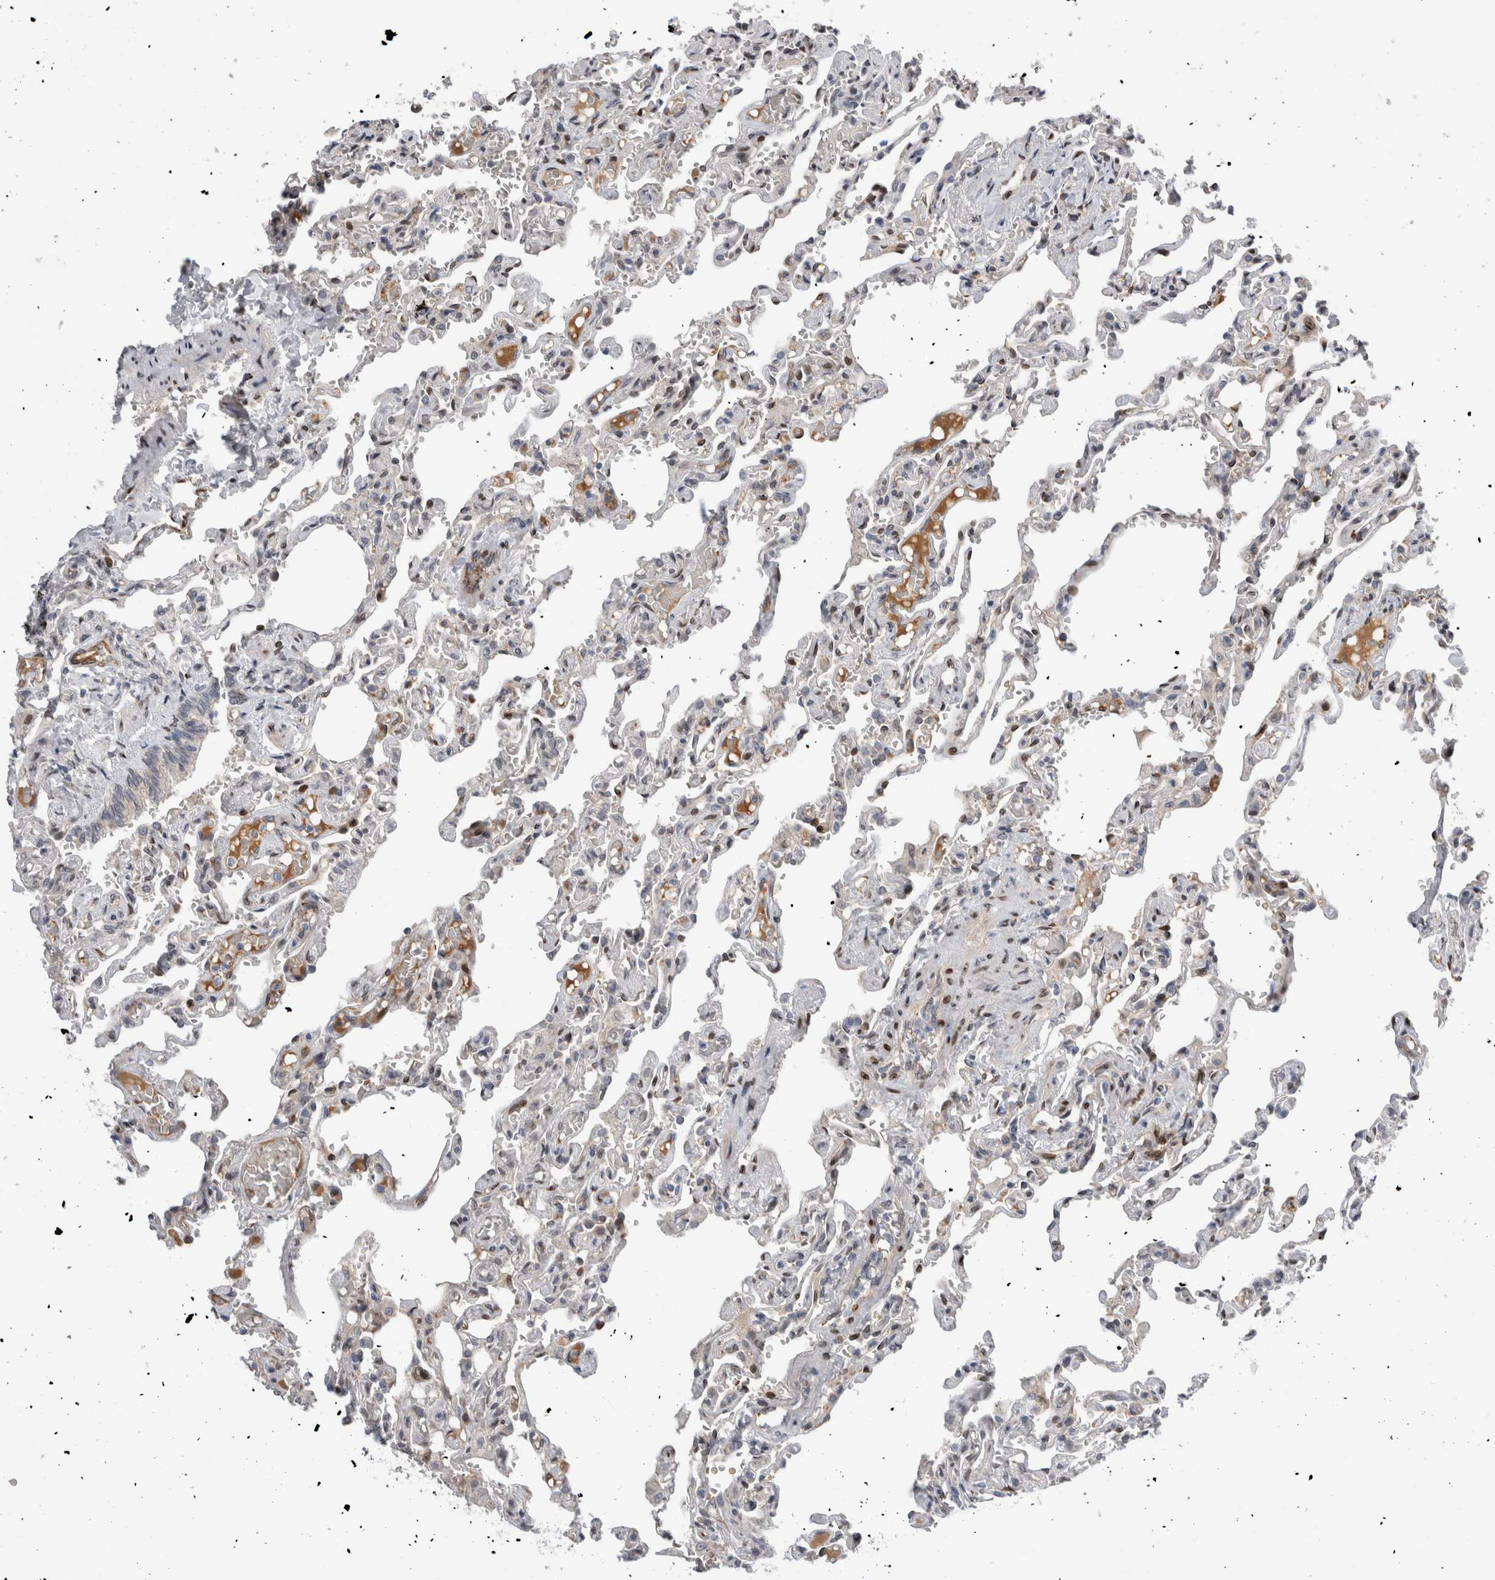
{"staining": {"intensity": "moderate", "quantity": "<25%", "location": "nuclear"}, "tissue": "lung", "cell_type": "Alveolar cells", "image_type": "normal", "snomed": [{"axis": "morphology", "description": "Normal tissue, NOS"}, {"axis": "topography", "description": "Lung"}], "caption": "The immunohistochemical stain shows moderate nuclear staining in alveolar cells of unremarkable lung. The protein of interest is shown in brown color, while the nuclei are stained blue.", "gene": "DMTN", "patient": {"sex": "male", "age": 21}}